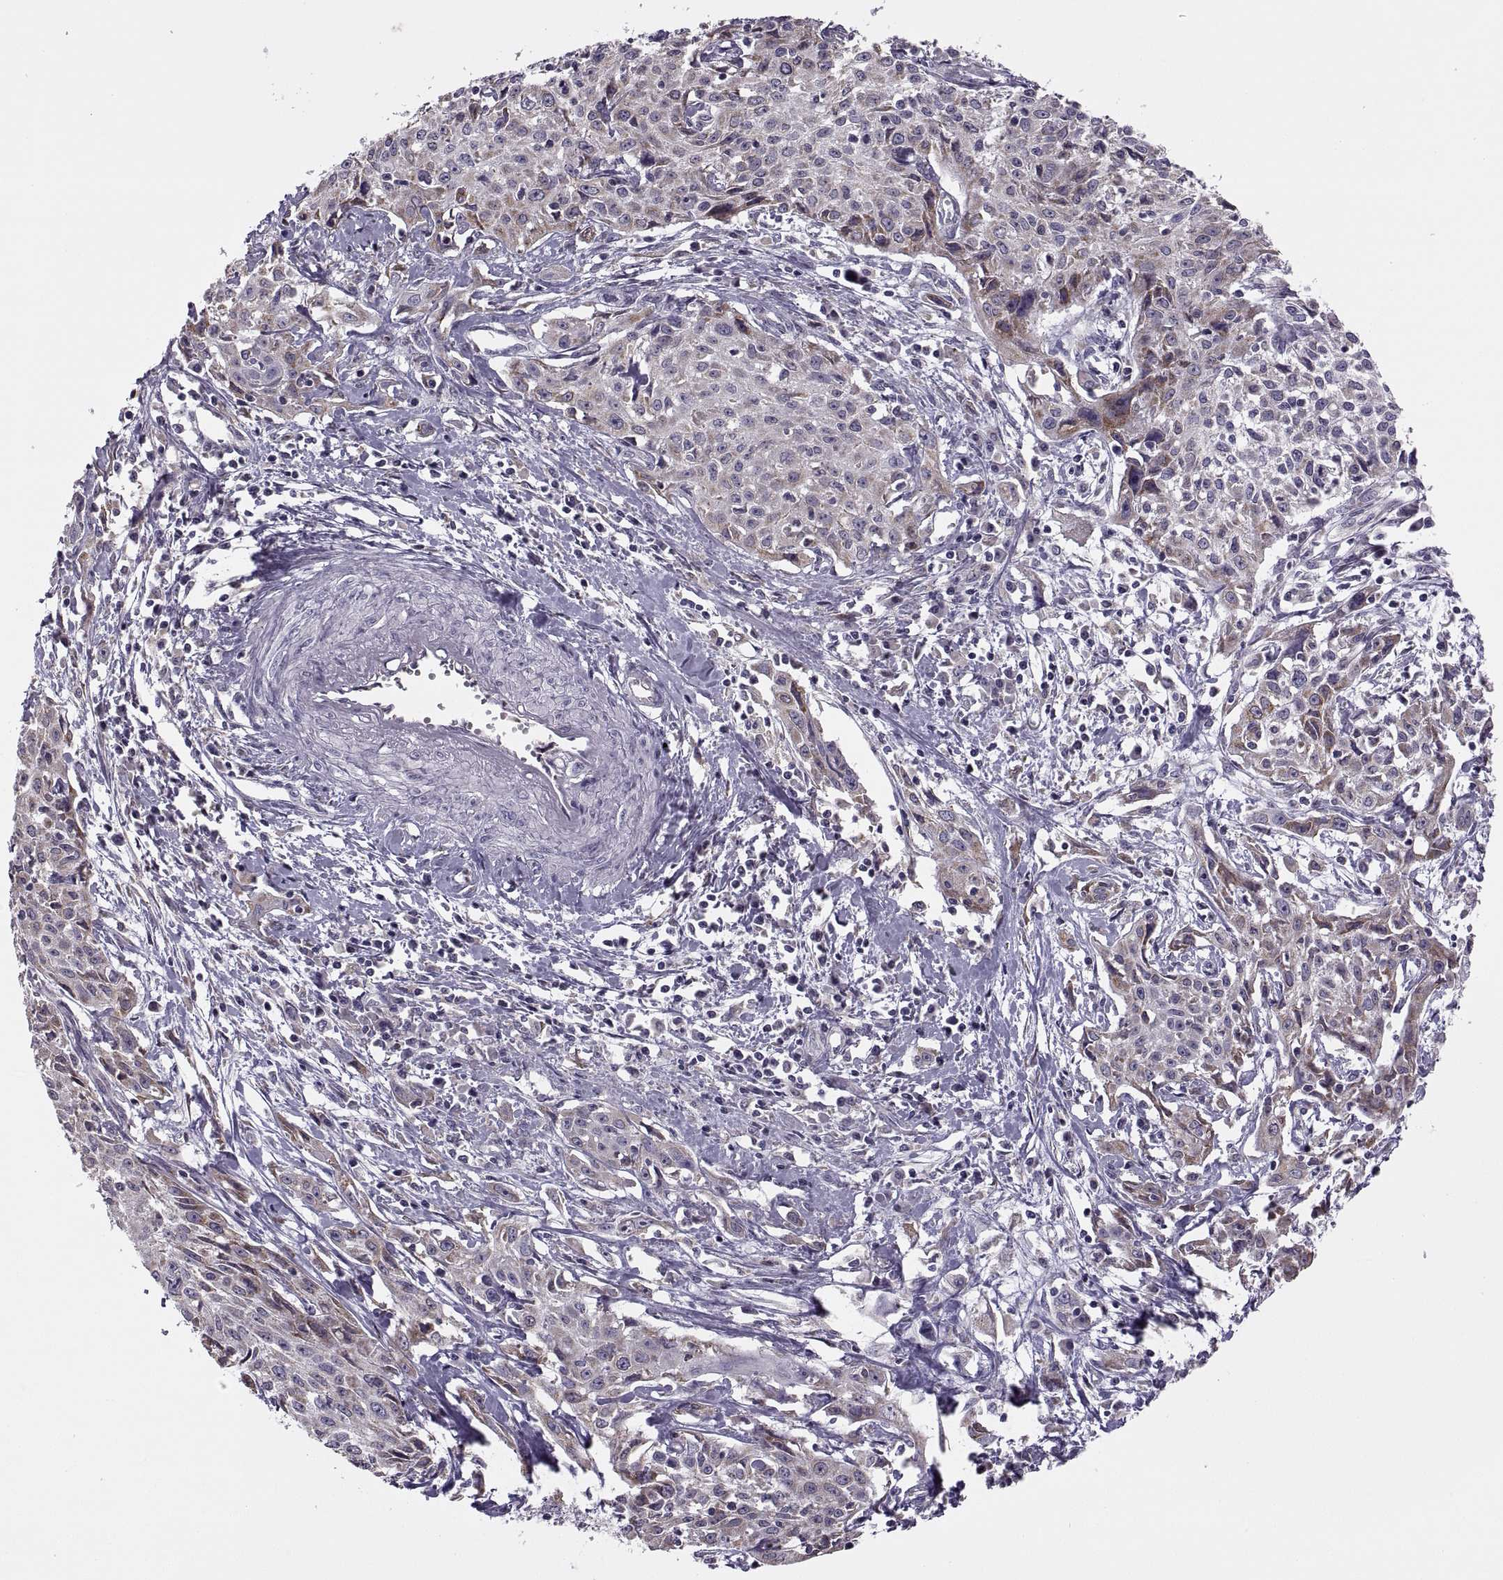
{"staining": {"intensity": "moderate", "quantity": "<25%", "location": "cytoplasmic/membranous"}, "tissue": "cervical cancer", "cell_type": "Tumor cells", "image_type": "cancer", "snomed": [{"axis": "morphology", "description": "Squamous cell carcinoma, NOS"}, {"axis": "topography", "description": "Cervix"}], "caption": "IHC histopathology image of squamous cell carcinoma (cervical) stained for a protein (brown), which displays low levels of moderate cytoplasmic/membranous positivity in approximately <25% of tumor cells.", "gene": "LETM2", "patient": {"sex": "female", "age": 38}}